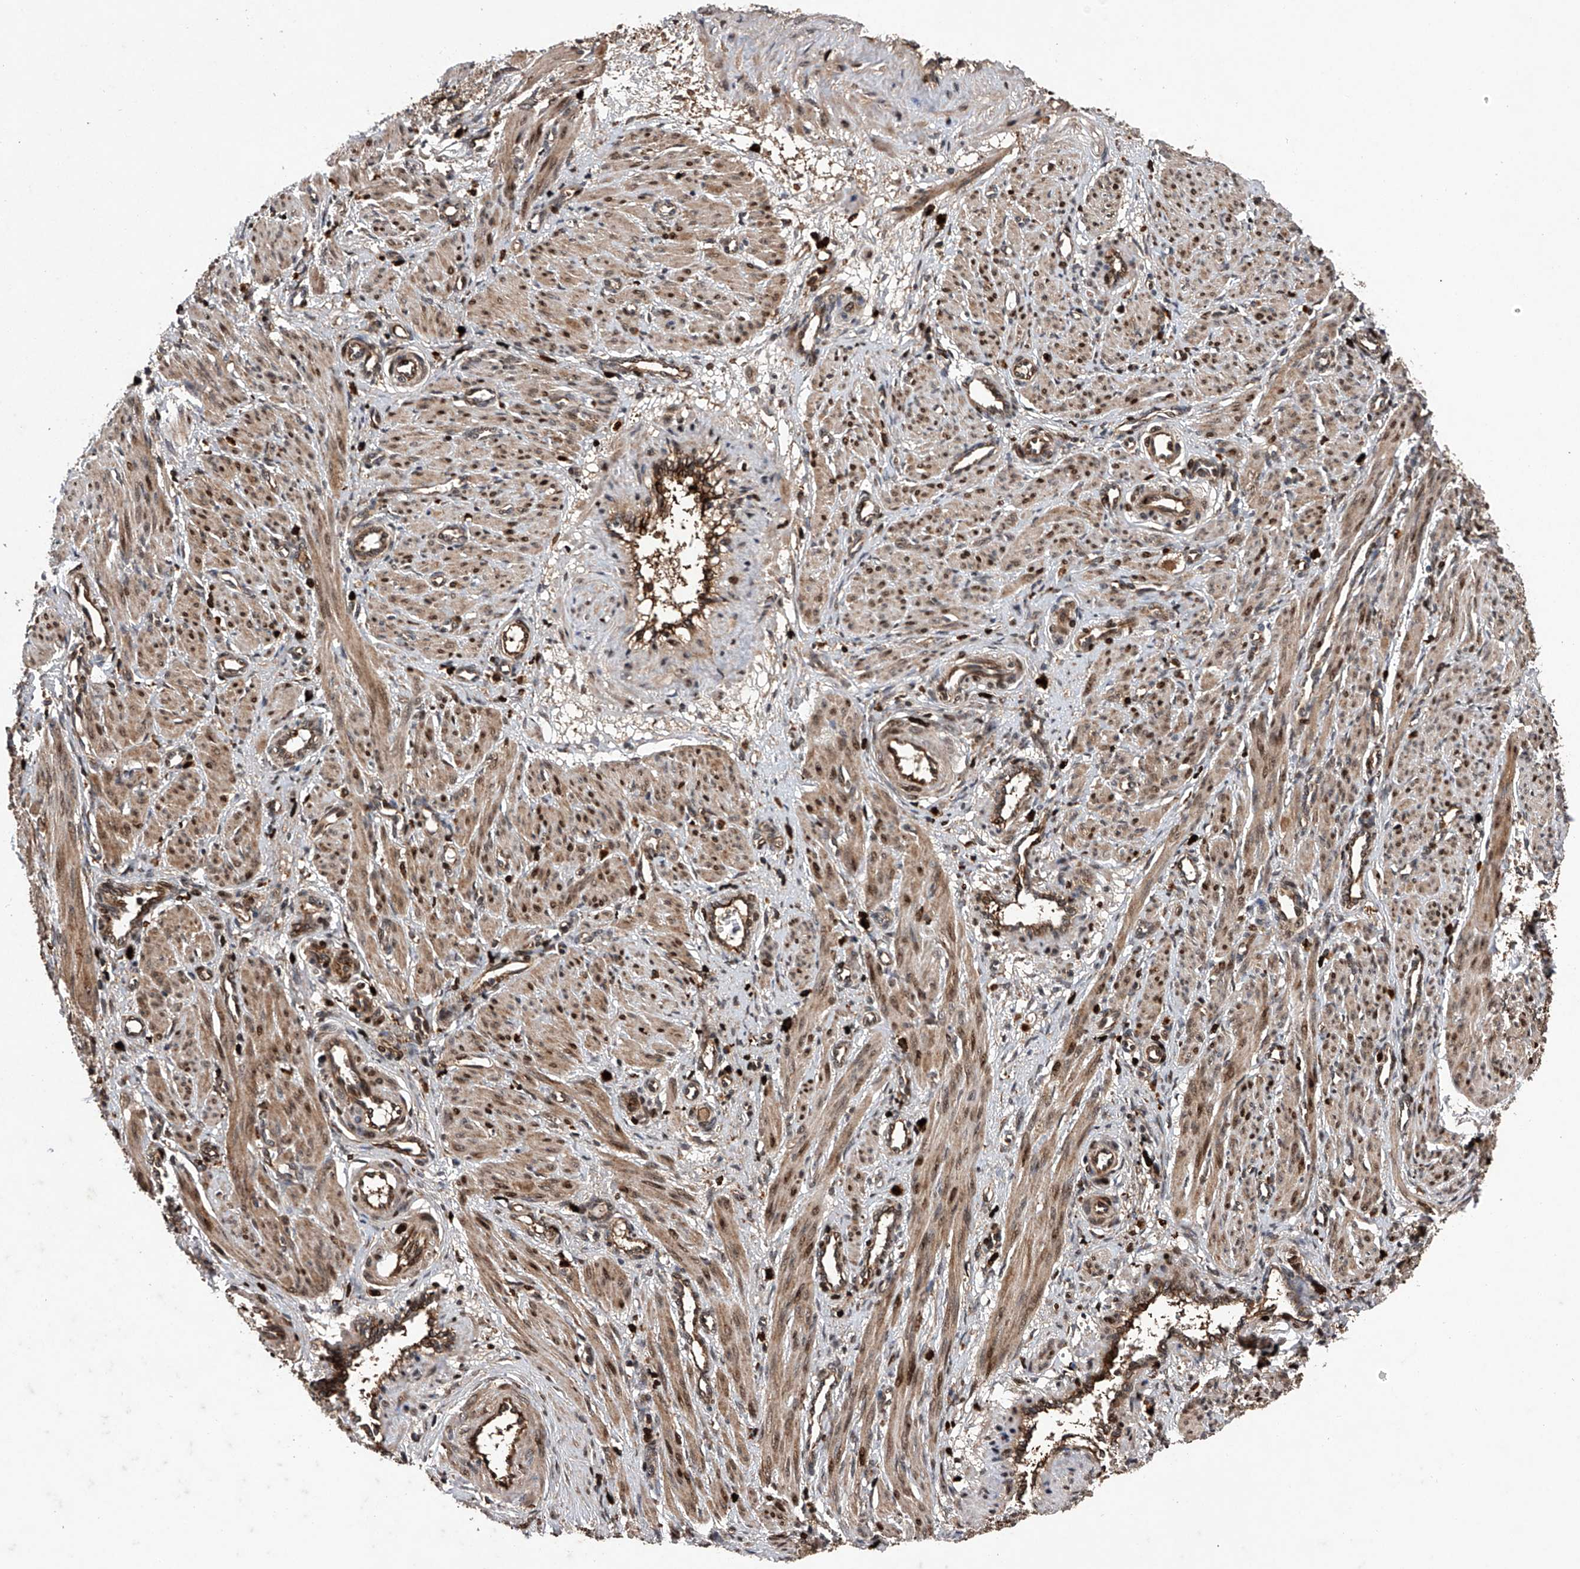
{"staining": {"intensity": "moderate", "quantity": ">75%", "location": "cytoplasmic/membranous,nuclear"}, "tissue": "smooth muscle", "cell_type": "Smooth muscle cells", "image_type": "normal", "snomed": [{"axis": "morphology", "description": "Normal tissue, NOS"}, {"axis": "topography", "description": "Endometrium"}], "caption": "Smooth muscle cells exhibit medium levels of moderate cytoplasmic/membranous,nuclear staining in about >75% of cells in unremarkable smooth muscle. The staining is performed using DAB (3,3'-diaminobenzidine) brown chromogen to label protein expression. The nuclei are counter-stained blue using hematoxylin.", "gene": "MAP3K11", "patient": {"sex": "female", "age": 33}}